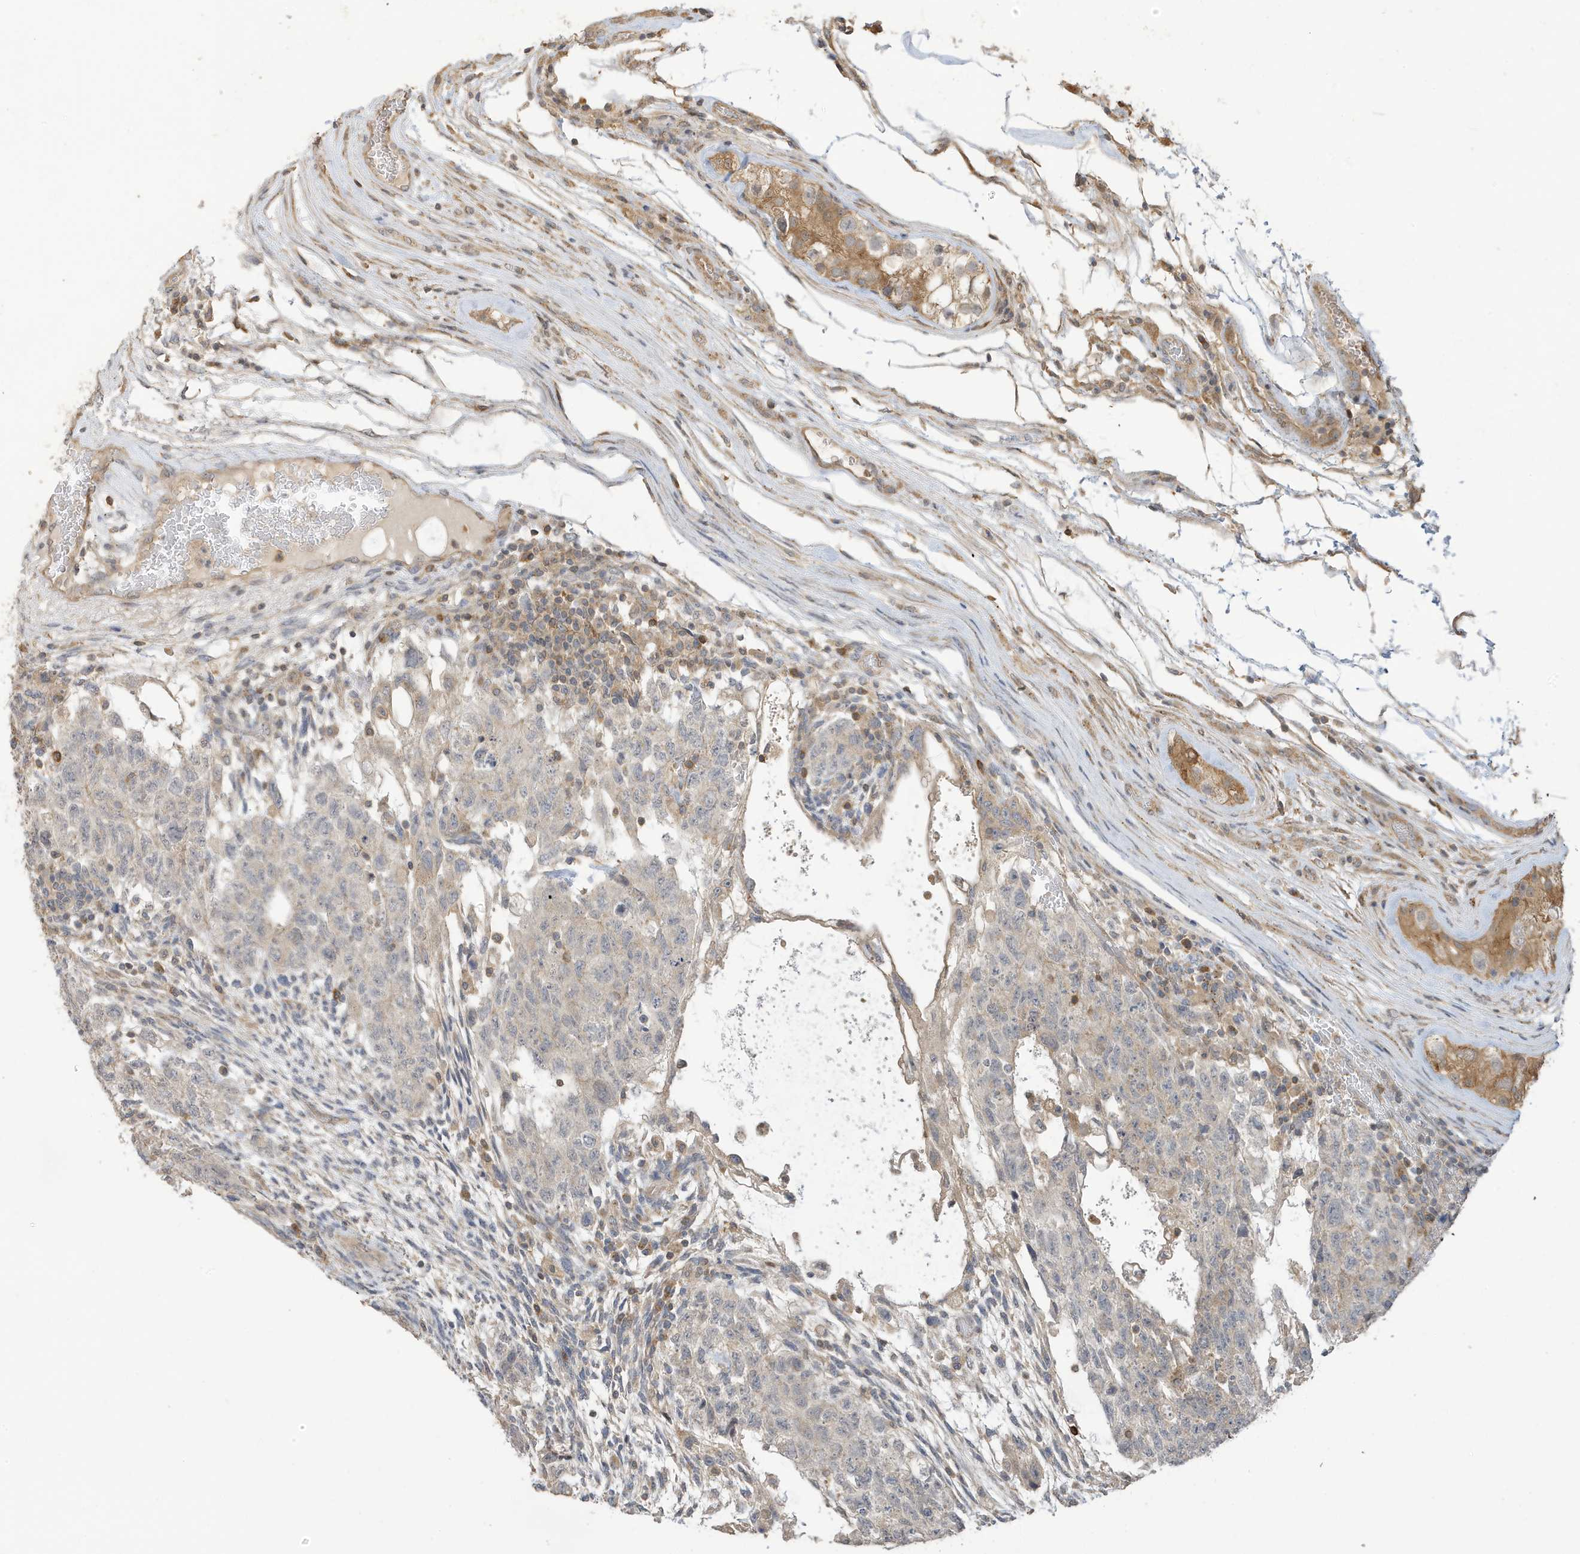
{"staining": {"intensity": "negative", "quantity": "none", "location": "none"}, "tissue": "testis cancer", "cell_type": "Tumor cells", "image_type": "cancer", "snomed": [{"axis": "morphology", "description": "Normal tissue, NOS"}, {"axis": "morphology", "description": "Carcinoma, Embryonal, NOS"}, {"axis": "topography", "description": "Testis"}], "caption": "Tumor cells are negative for brown protein staining in embryonal carcinoma (testis).", "gene": "TAB3", "patient": {"sex": "male", "age": 36}}